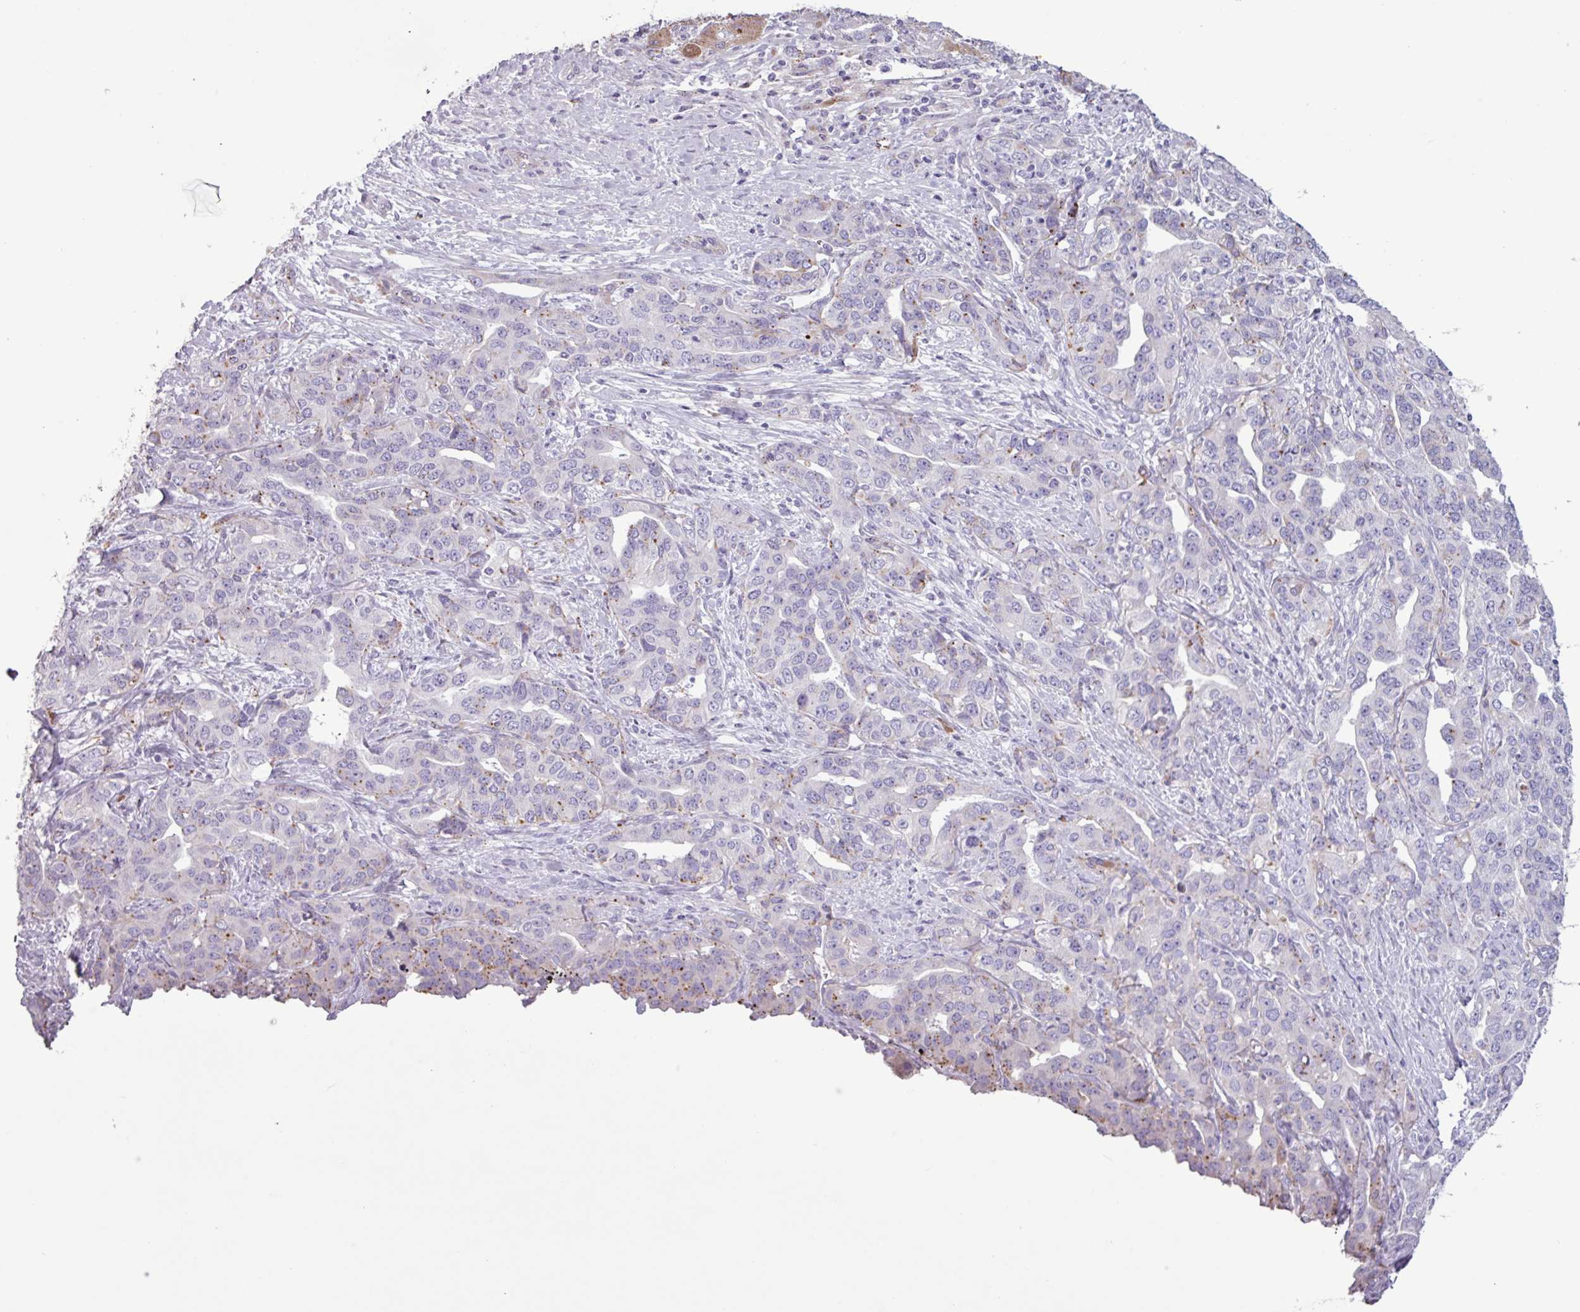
{"staining": {"intensity": "moderate", "quantity": "<25%", "location": "cytoplasmic/membranous"}, "tissue": "liver cancer", "cell_type": "Tumor cells", "image_type": "cancer", "snomed": [{"axis": "morphology", "description": "Cholangiocarcinoma"}, {"axis": "topography", "description": "Liver"}], "caption": "Human cholangiocarcinoma (liver) stained for a protein (brown) reveals moderate cytoplasmic/membranous positive positivity in approximately <25% of tumor cells.", "gene": "C4B", "patient": {"sex": "male", "age": 59}}